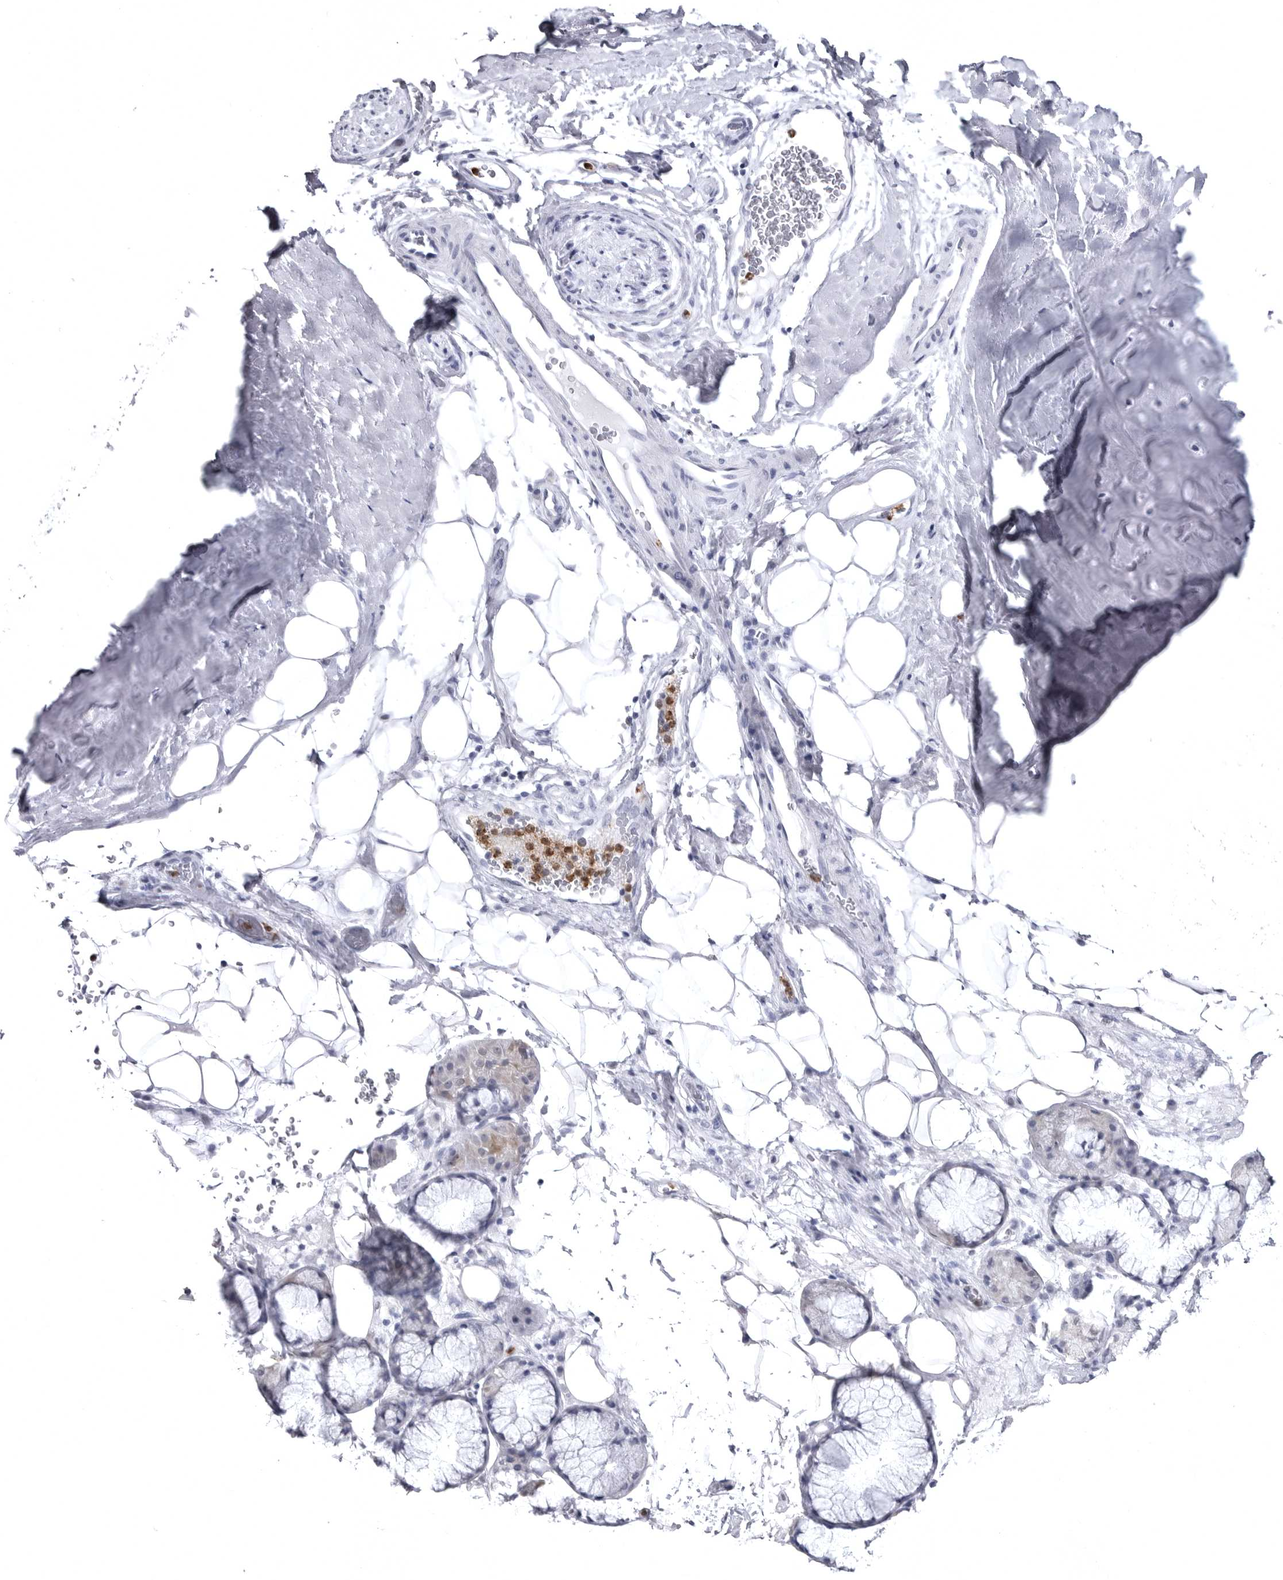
{"staining": {"intensity": "negative", "quantity": "none", "location": "none"}, "tissue": "adipose tissue", "cell_type": "Adipocytes", "image_type": "normal", "snomed": [{"axis": "morphology", "description": "Normal tissue, NOS"}, {"axis": "topography", "description": "Cartilage tissue"}], "caption": "Immunohistochemistry of benign adipose tissue exhibits no positivity in adipocytes.", "gene": "STAP2", "patient": {"sex": "female", "age": 63}}